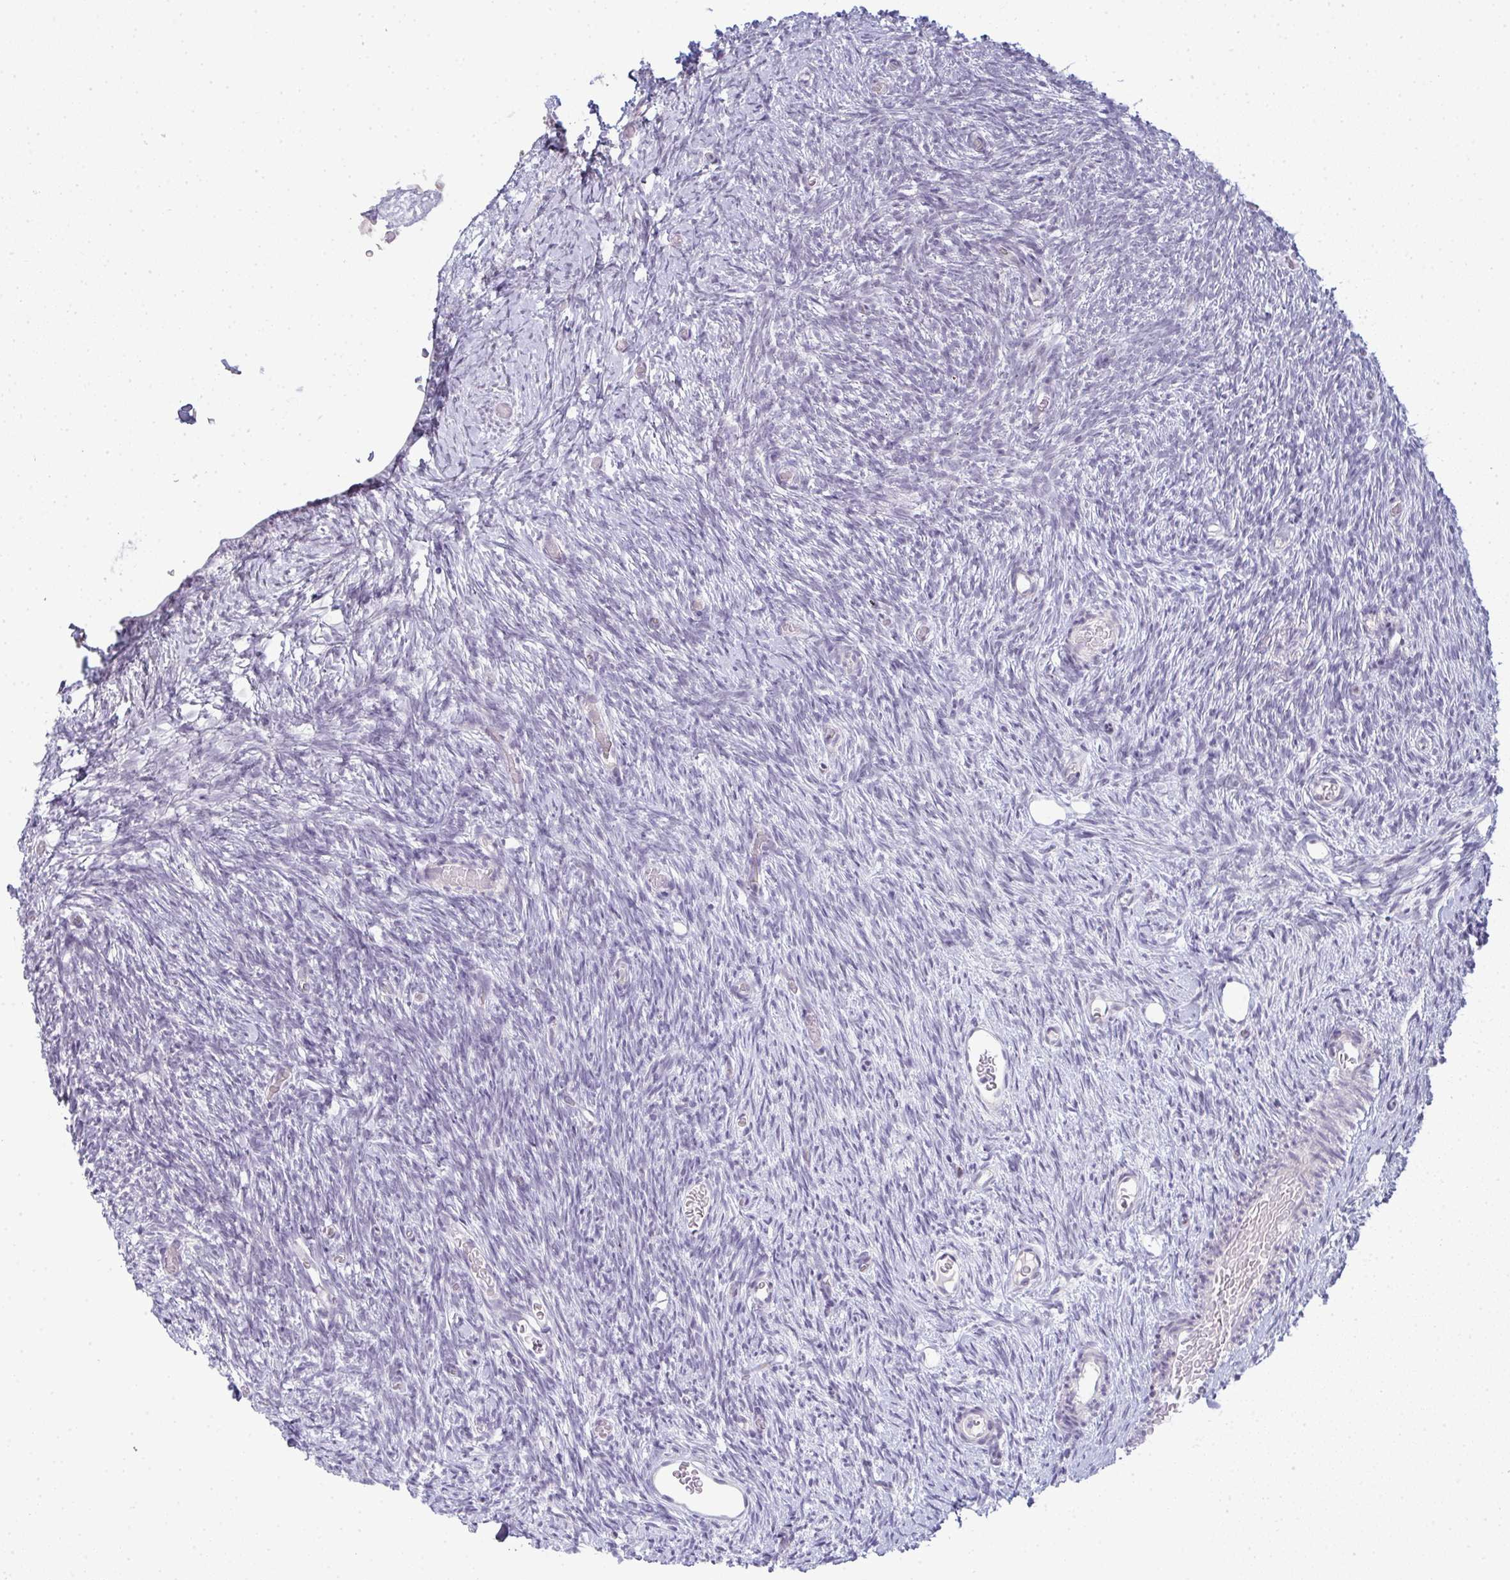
{"staining": {"intensity": "negative", "quantity": "none", "location": "none"}, "tissue": "ovary", "cell_type": "Follicle cells", "image_type": "normal", "snomed": [{"axis": "morphology", "description": "Normal tissue, NOS"}, {"axis": "topography", "description": "Ovary"}], "caption": "This is an IHC histopathology image of normal ovary. There is no positivity in follicle cells.", "gene": "TEX33", "patient": {"sex": "female", "age": 39}}